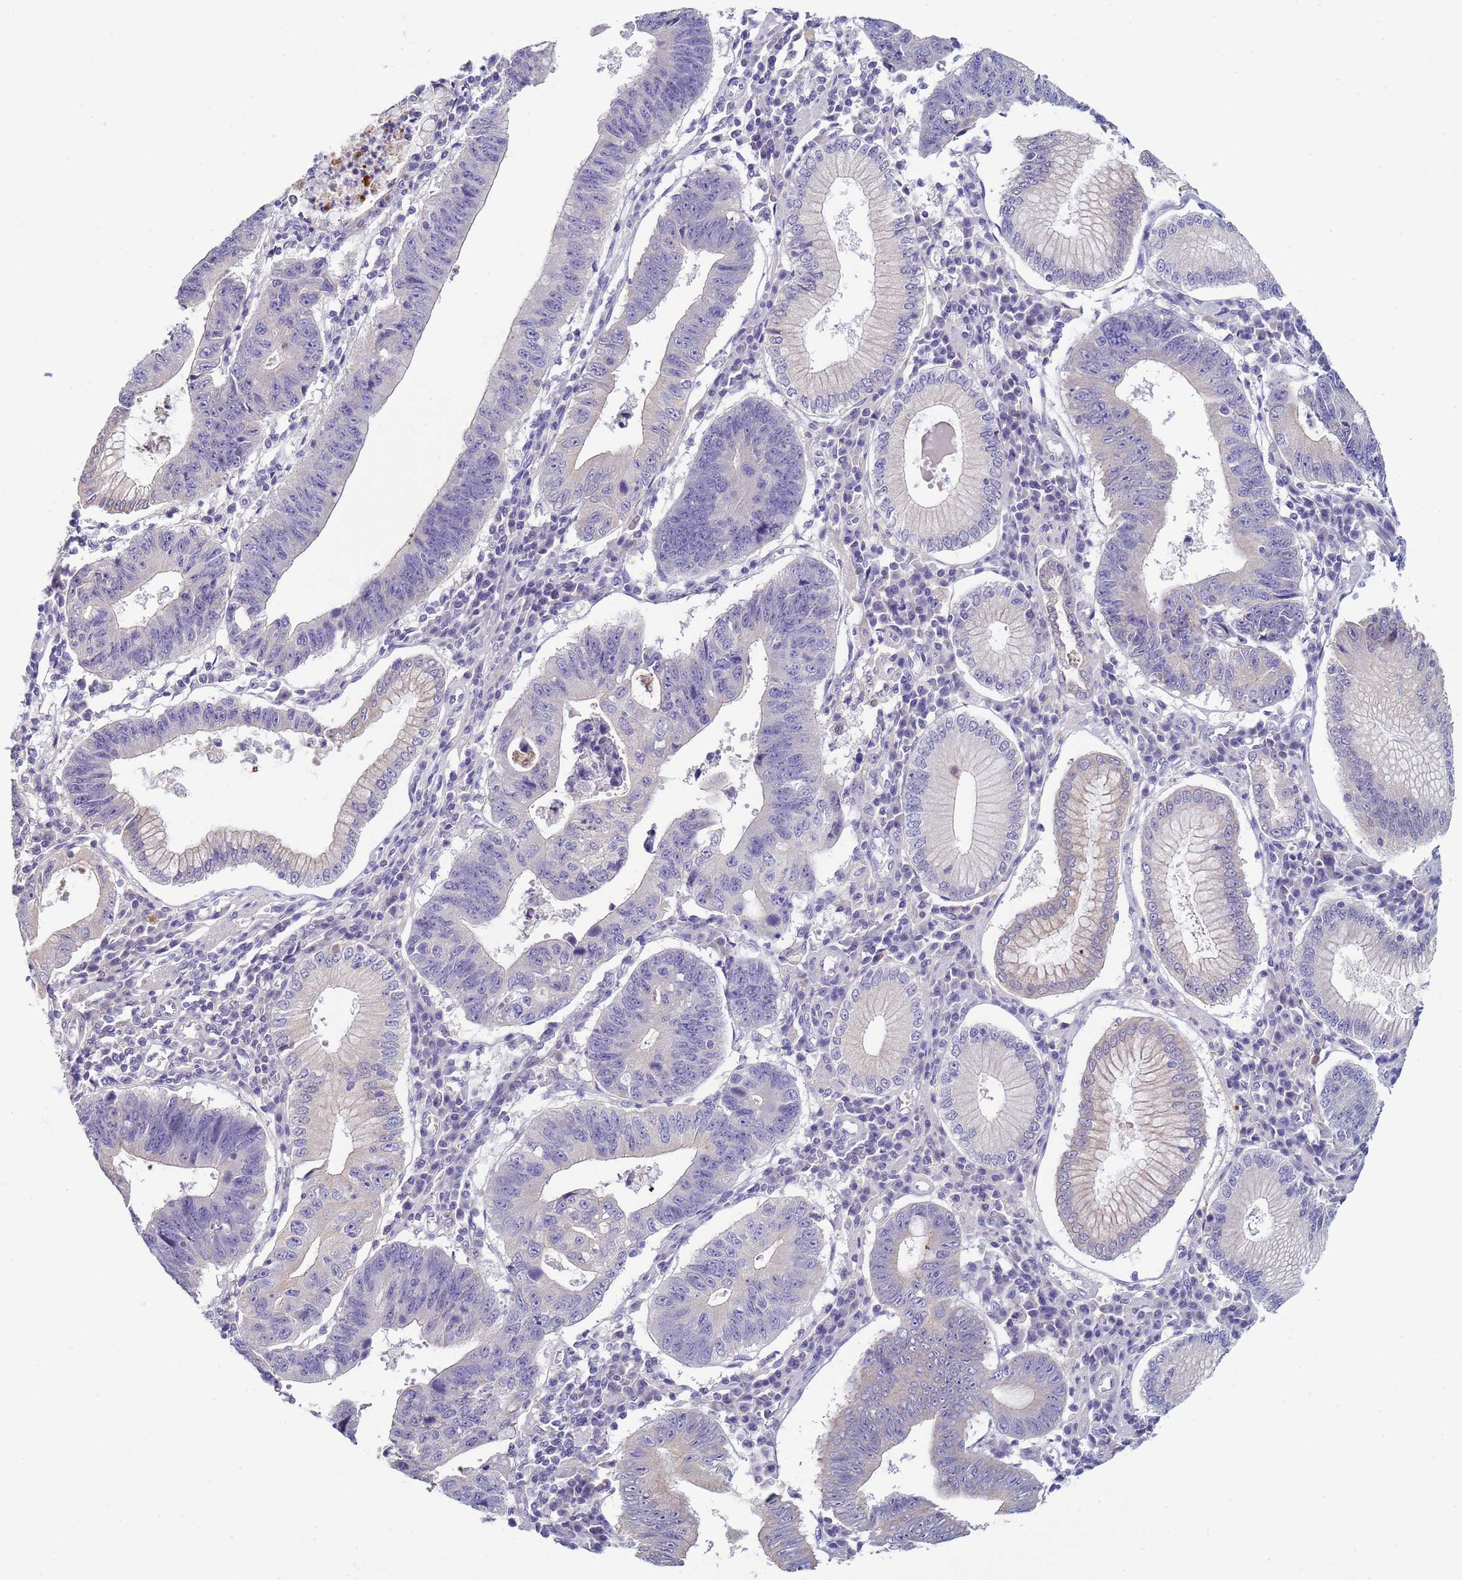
{"staining": {"intensity": "negative", "quantity": "none", "location": "none"}, "tissue": "stomach cancer", "cell_type": "Tumor cells", "image_type": "cancer", "snomed": [{"axis": "morphology", "description": "Adenocarcinoma, NOS"}, {"axis": "topography", "description": "Stomach"}], "caption": "Human stomach cancer (adenocarcinoma) stained for a protein using IHC demonstrates no staining in tumor cells.", "gene": "TRIM51", "patient": {"sex": "male", "age": 59}}